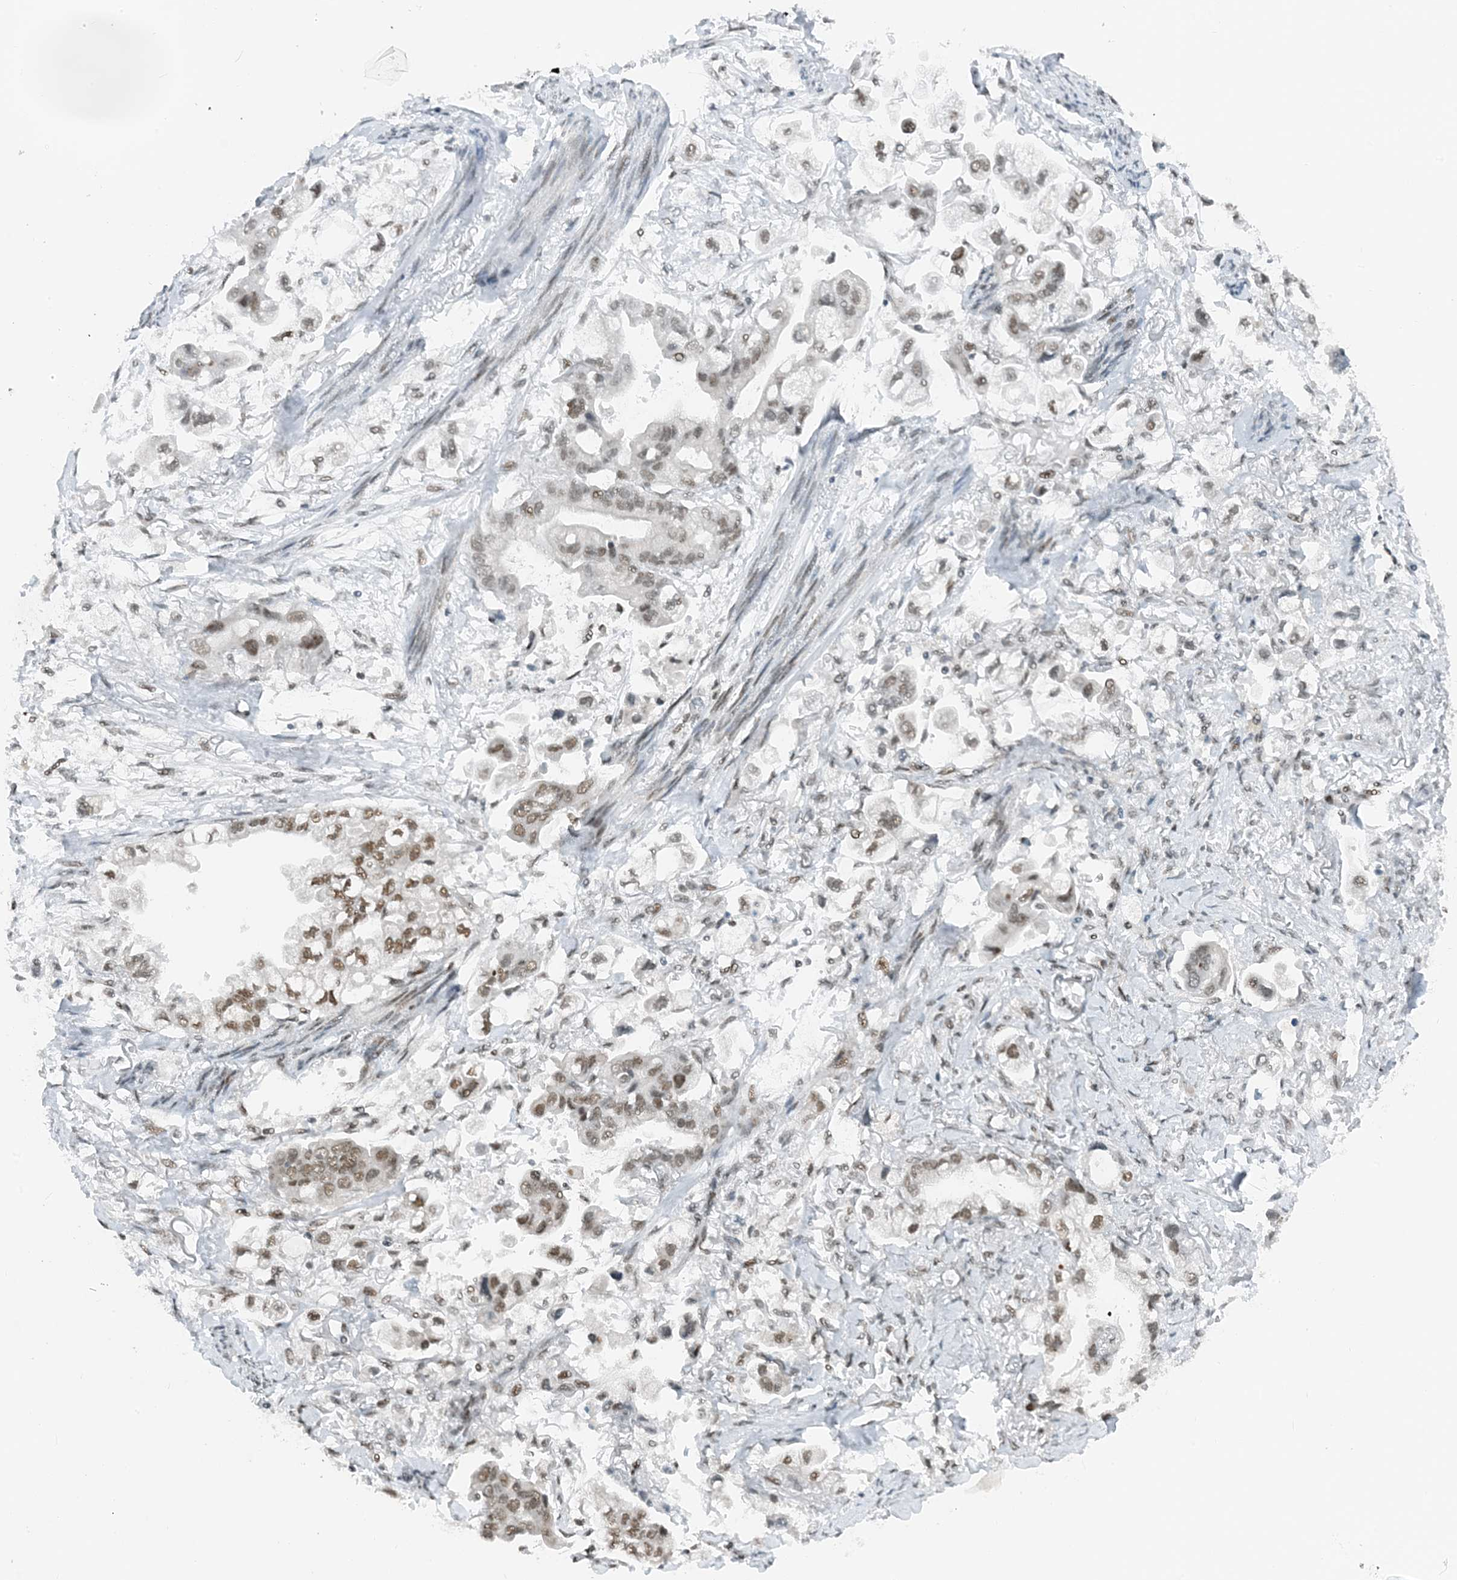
{"staining": {"intensity": "moderate", "quantity": ">75%", "location": "nuclear"}, "tissue": "stomach cancer", "cell_type": "Tumor cells", "image_type": "cancer", "snomed": [{"axis": "morphology", "description": "Adenocarcinoma, NOS"}, {"axis": "topography", "description": "Stomach"}], "caption": "There is medium levels of moderate nuclear expression in tumor cells of adenocarcinoma (stomach), as demonstrated by immunohistochemical staining (brown color).", "gene": "ZNF500", "patient": {"sex": "male", "age": 62}}